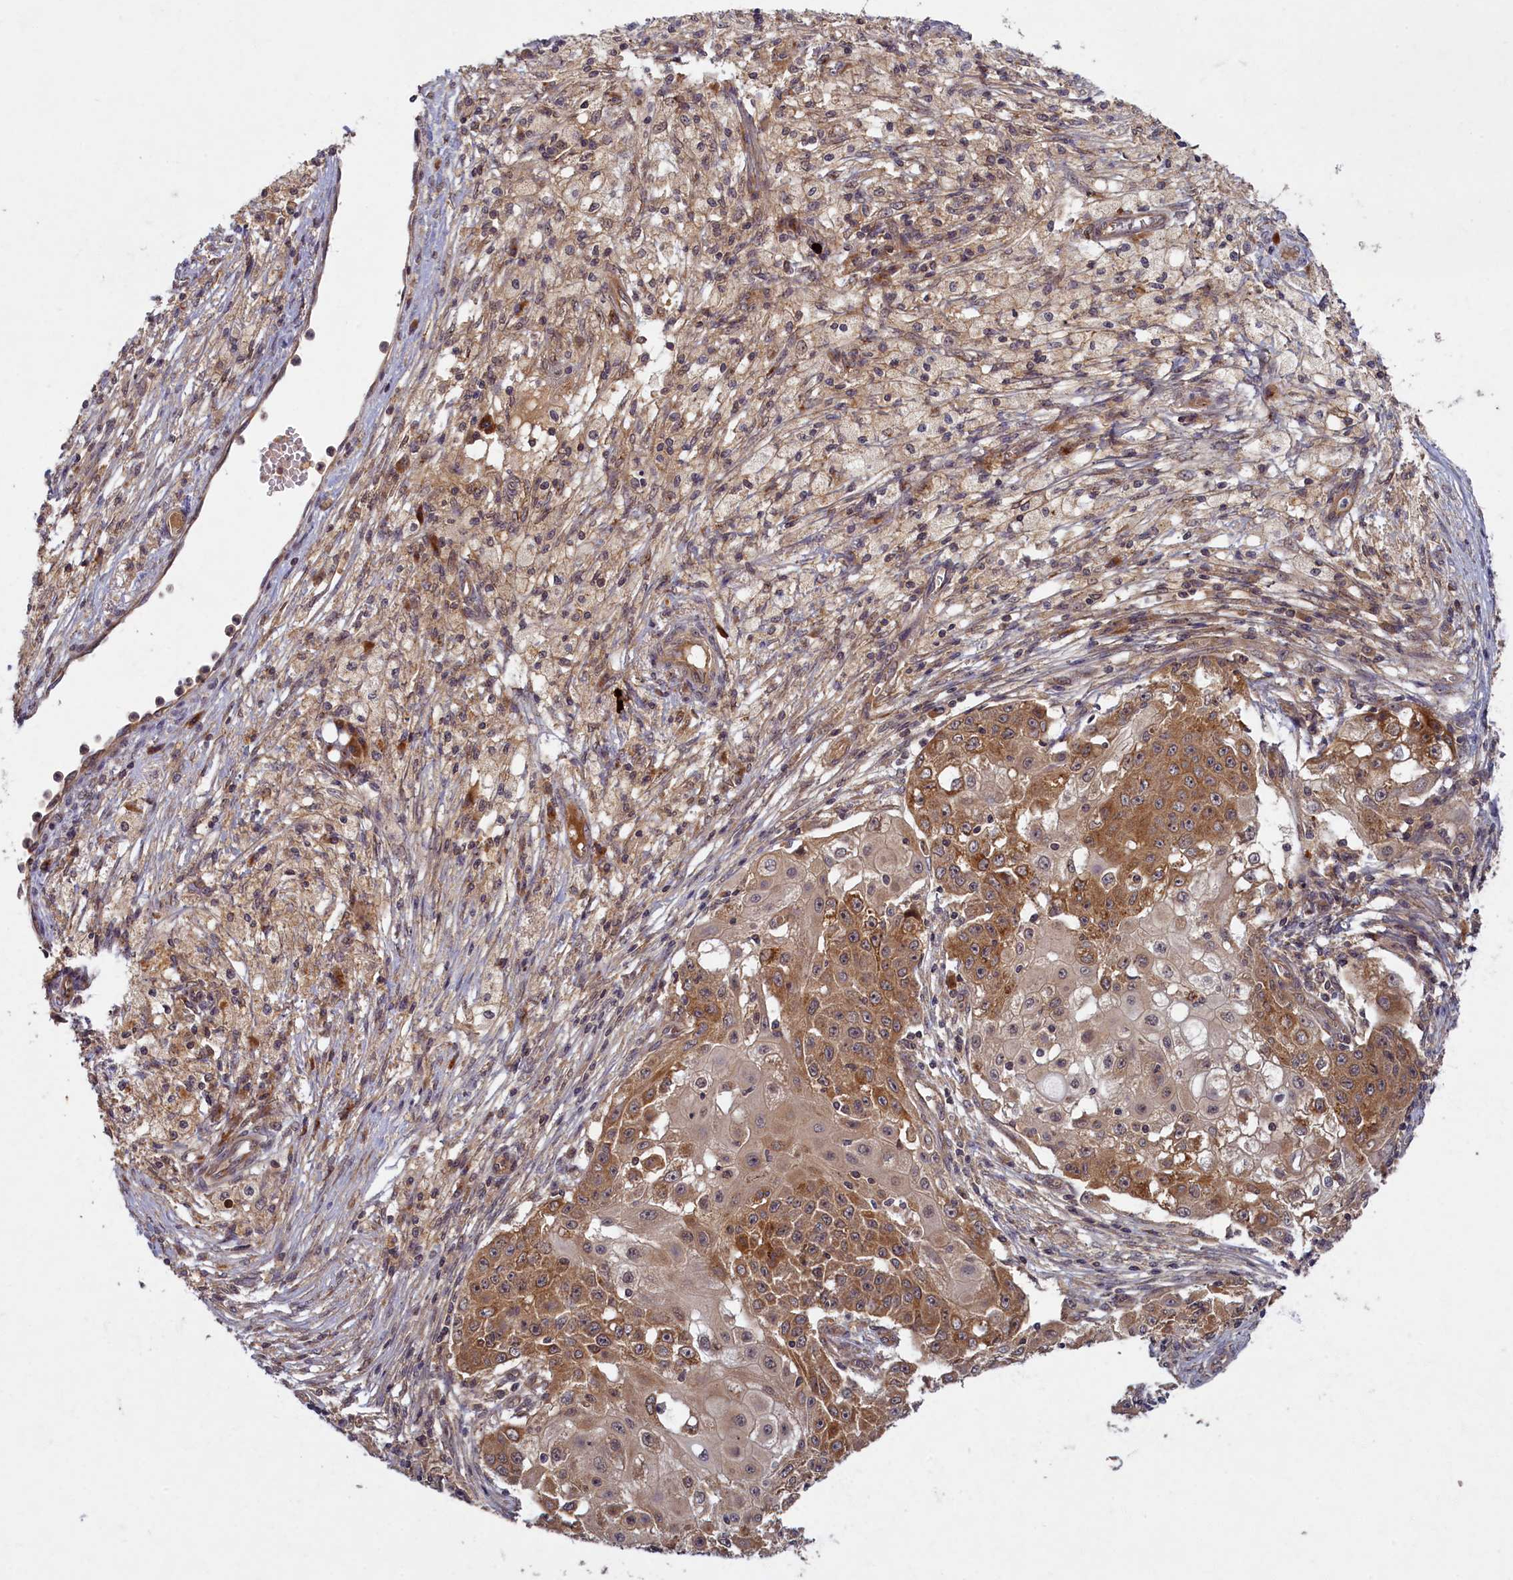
{"staining": {"intensity": "moderate", "quantity": "25%-75%", "location": "cytoplasmic/membranous"}, "tissue": "ovarian cancer", "cell_type": "Tumor cells", "image_type": "cancer", "snomed": [{"axis": "morphology", "description": "Carcinoma, endometroid"}, {"axis": "topography", "description": "Ovary"}], "caption": "Immunohistochemistry staining of ovarian endometroid carcinoma, which demonstrates medium levels of moderate cytoplasmic/membranous positivity in about 25%-75% of tumor cells indicating moderate cytoplasmic/membranous protein positivity. The staining was performed using DAB (3,3'-diaminobenzidine) (brown) for protein detection and nuclei were counterstained in hematoxylin (blue).", "gene": "BICD1", "patient": {"sex": "female", "age": 42}}